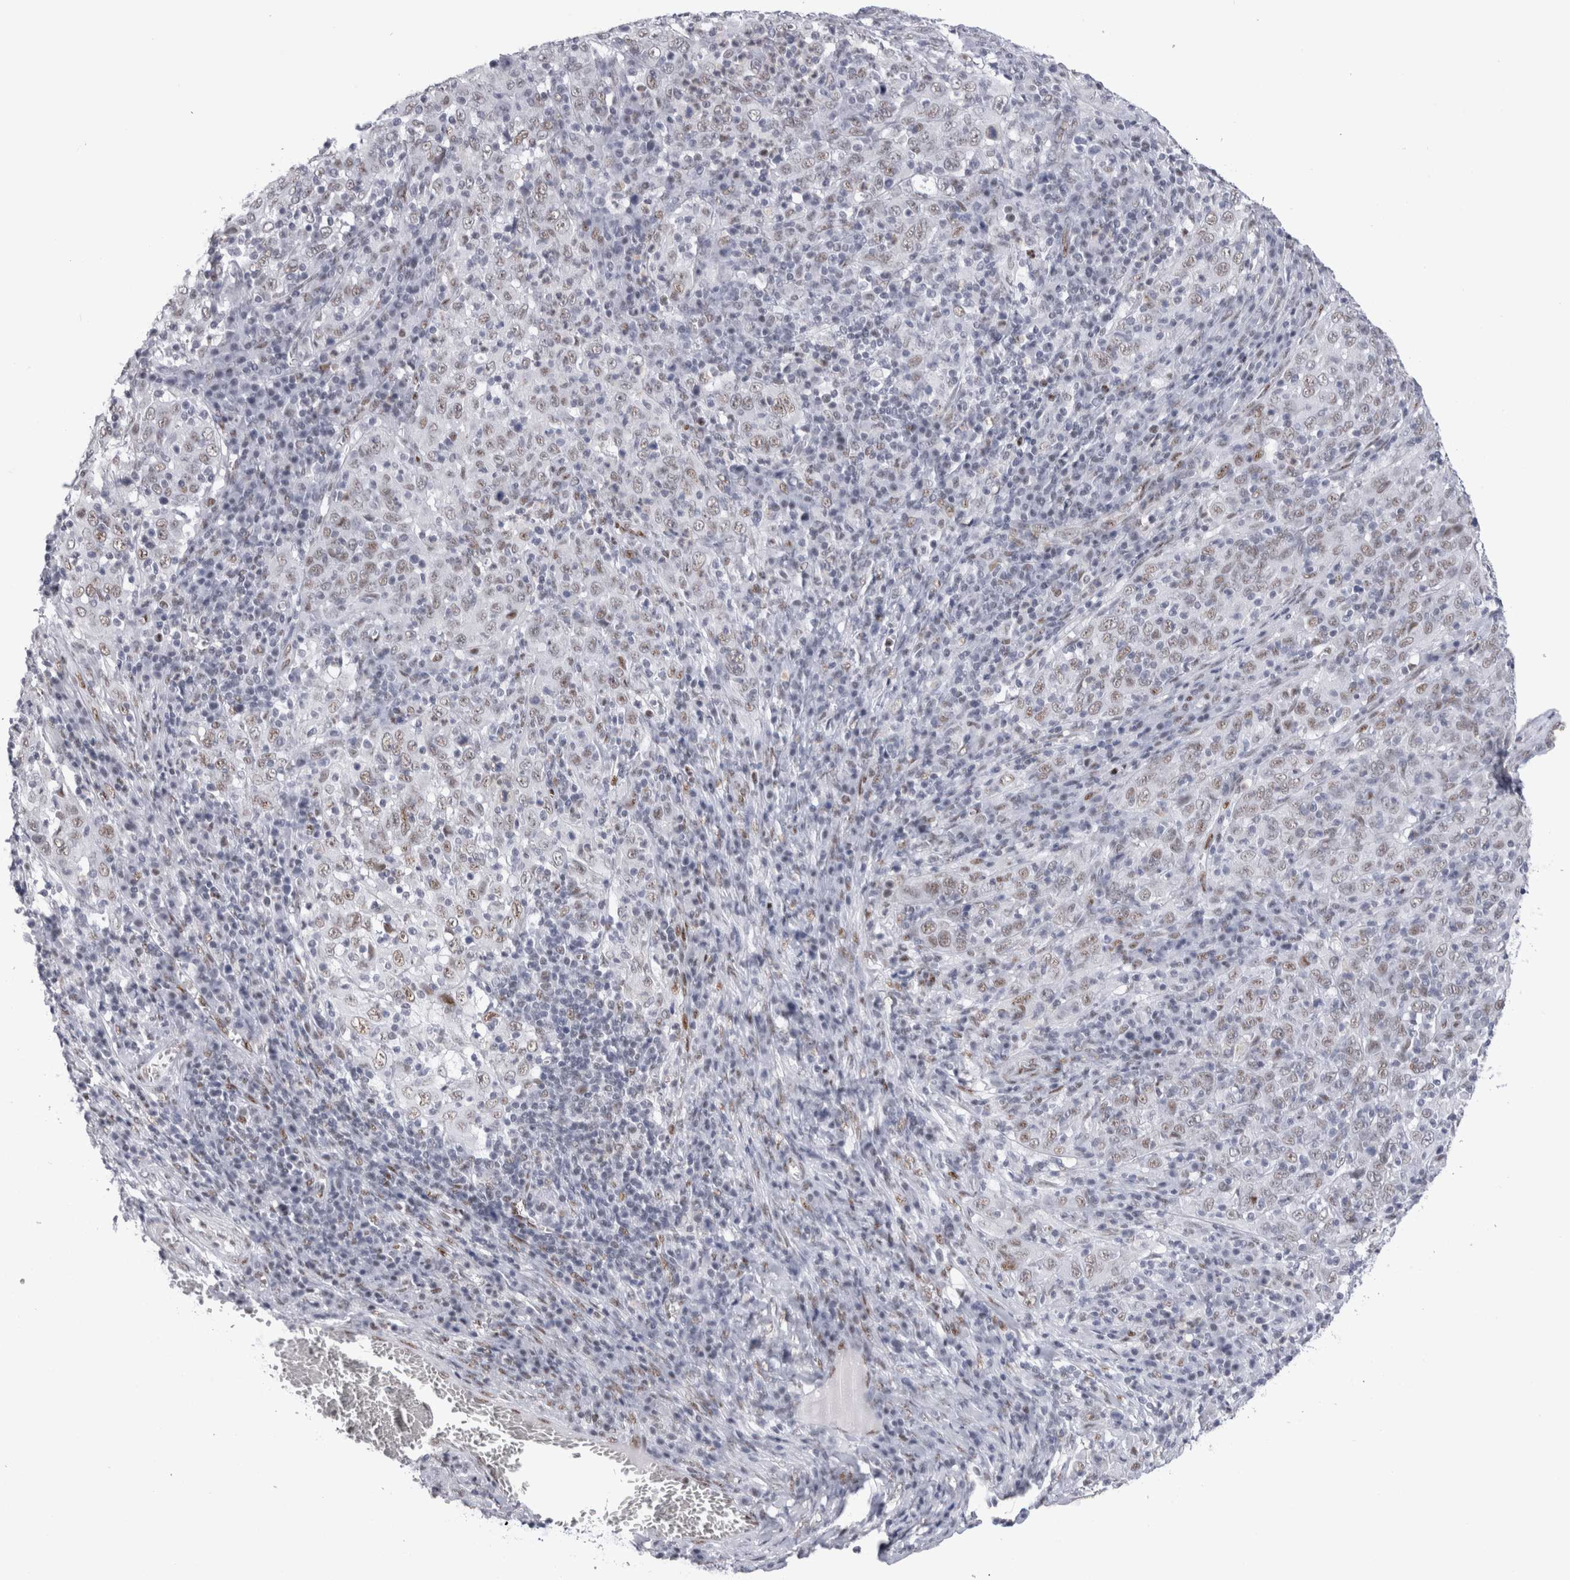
{"staining": {"intensity": "weak", "quantity": ">75%", "location": "nuclear"}, "tissue": "cervical cancer", "cell_type": "Tumor cells", "image_type": "cancer", "snomed": [{"axis": "morphology", "description": "Squamous cell carcinoma, NOS"}, {"axis": "topography", "description": "Cervix"}], "caption": "Immunohistochemical staining of cervical squamous cell carcinoma reveals low levels of weak nuclear expression in about >75% of tumor cells.", "gene": "RBM6", "patient": {"sex": "female", "age": 46}}